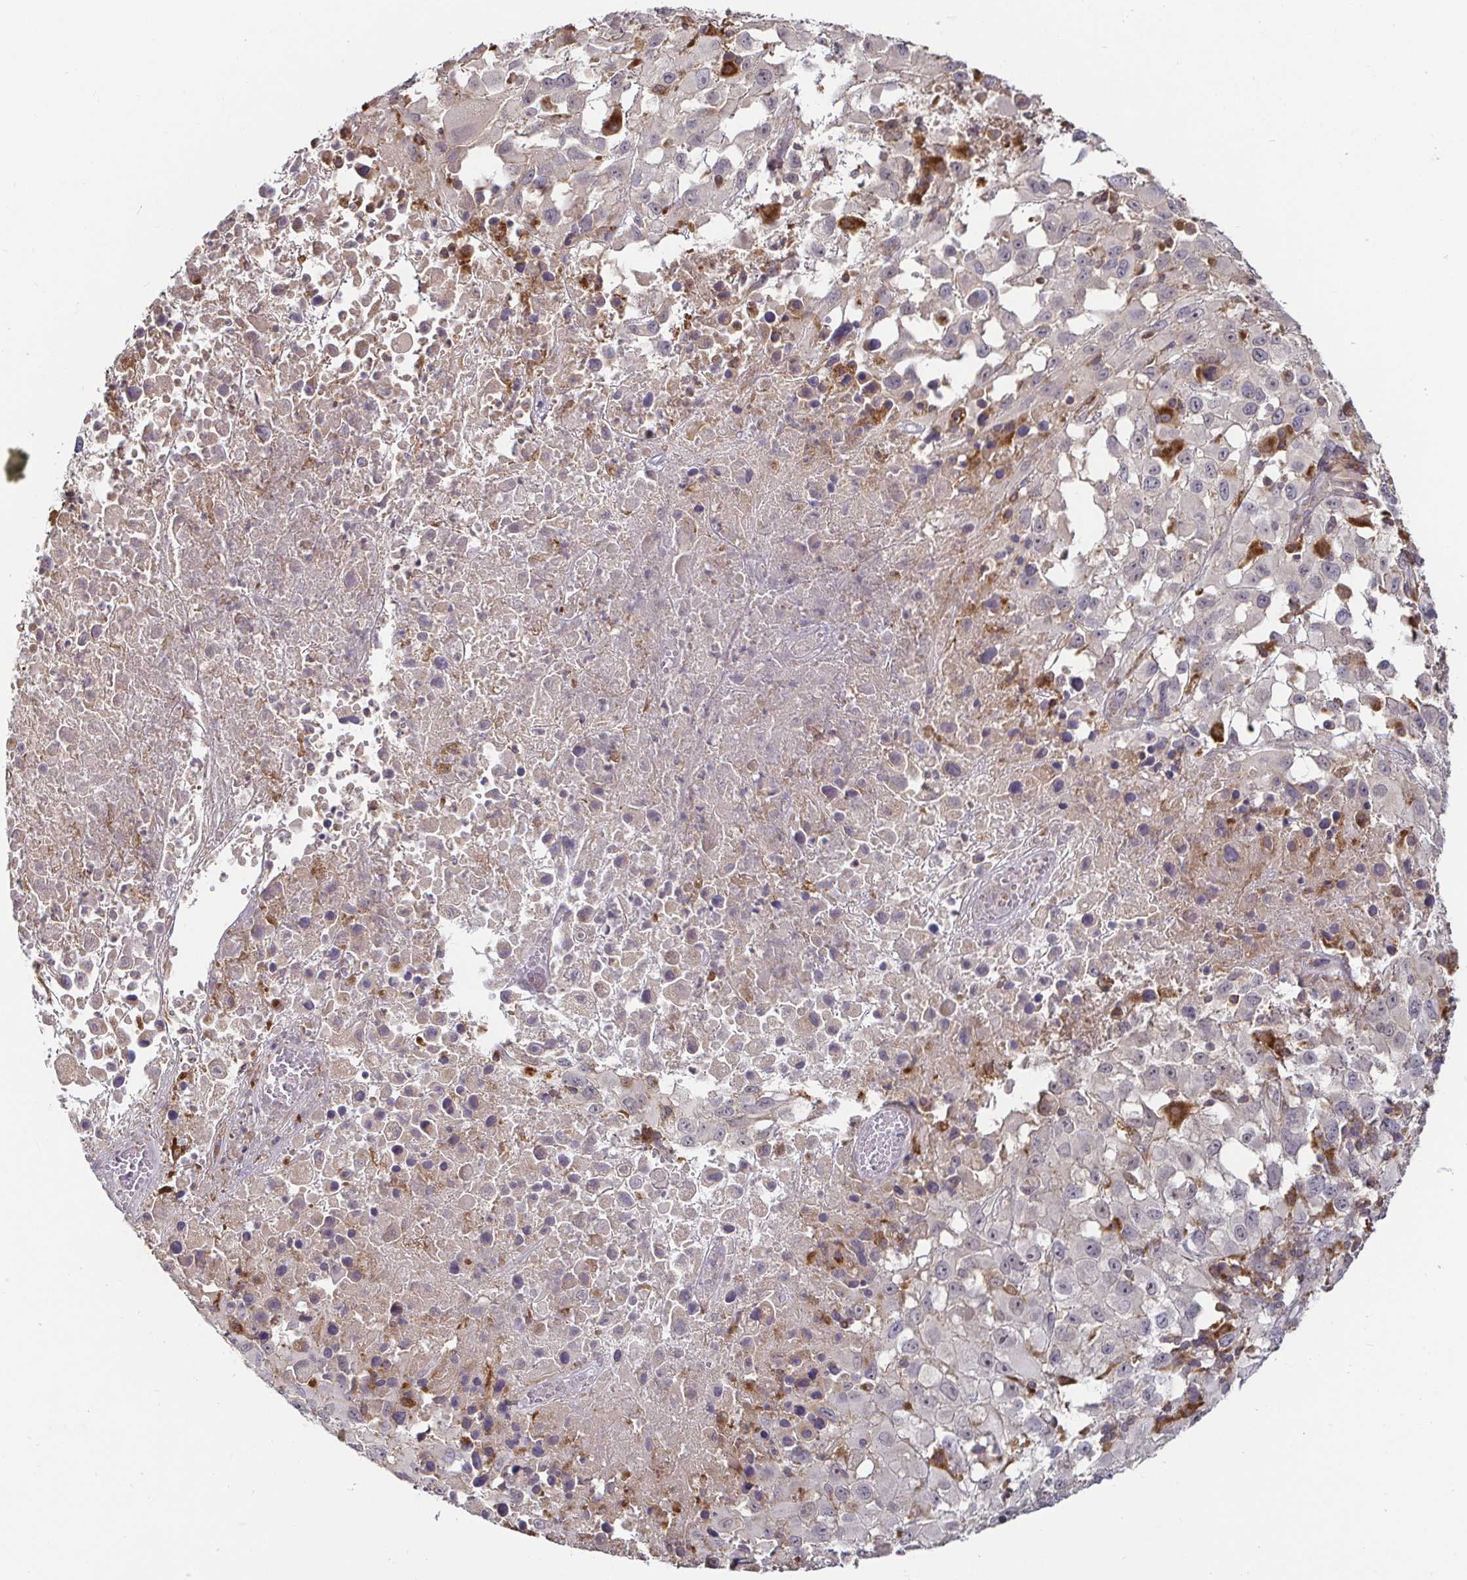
{"staining": {"intensity": "negative", "quantity": "none", "location": "none"}, "tissue": "melanoma", "cell_type": "Tumor cells", "image_type": "cancer", "snomed": [{"axis": "morphology", "description": "Malignant melanoma, Metastatic site"}, {"axis": "topography", "description": "Soft tissue"}], "caption": "Immunohistochemistry (IHC) of human melanoma displays no positivity in tumor cells. Brightfield microscopy of immunohistochemistry (IHC) stained with DAB (brown) and hematoxylin (blue), captured at high magnification.", "gene": "CDH18", "patient": {"sex": "male", "age": 50}}